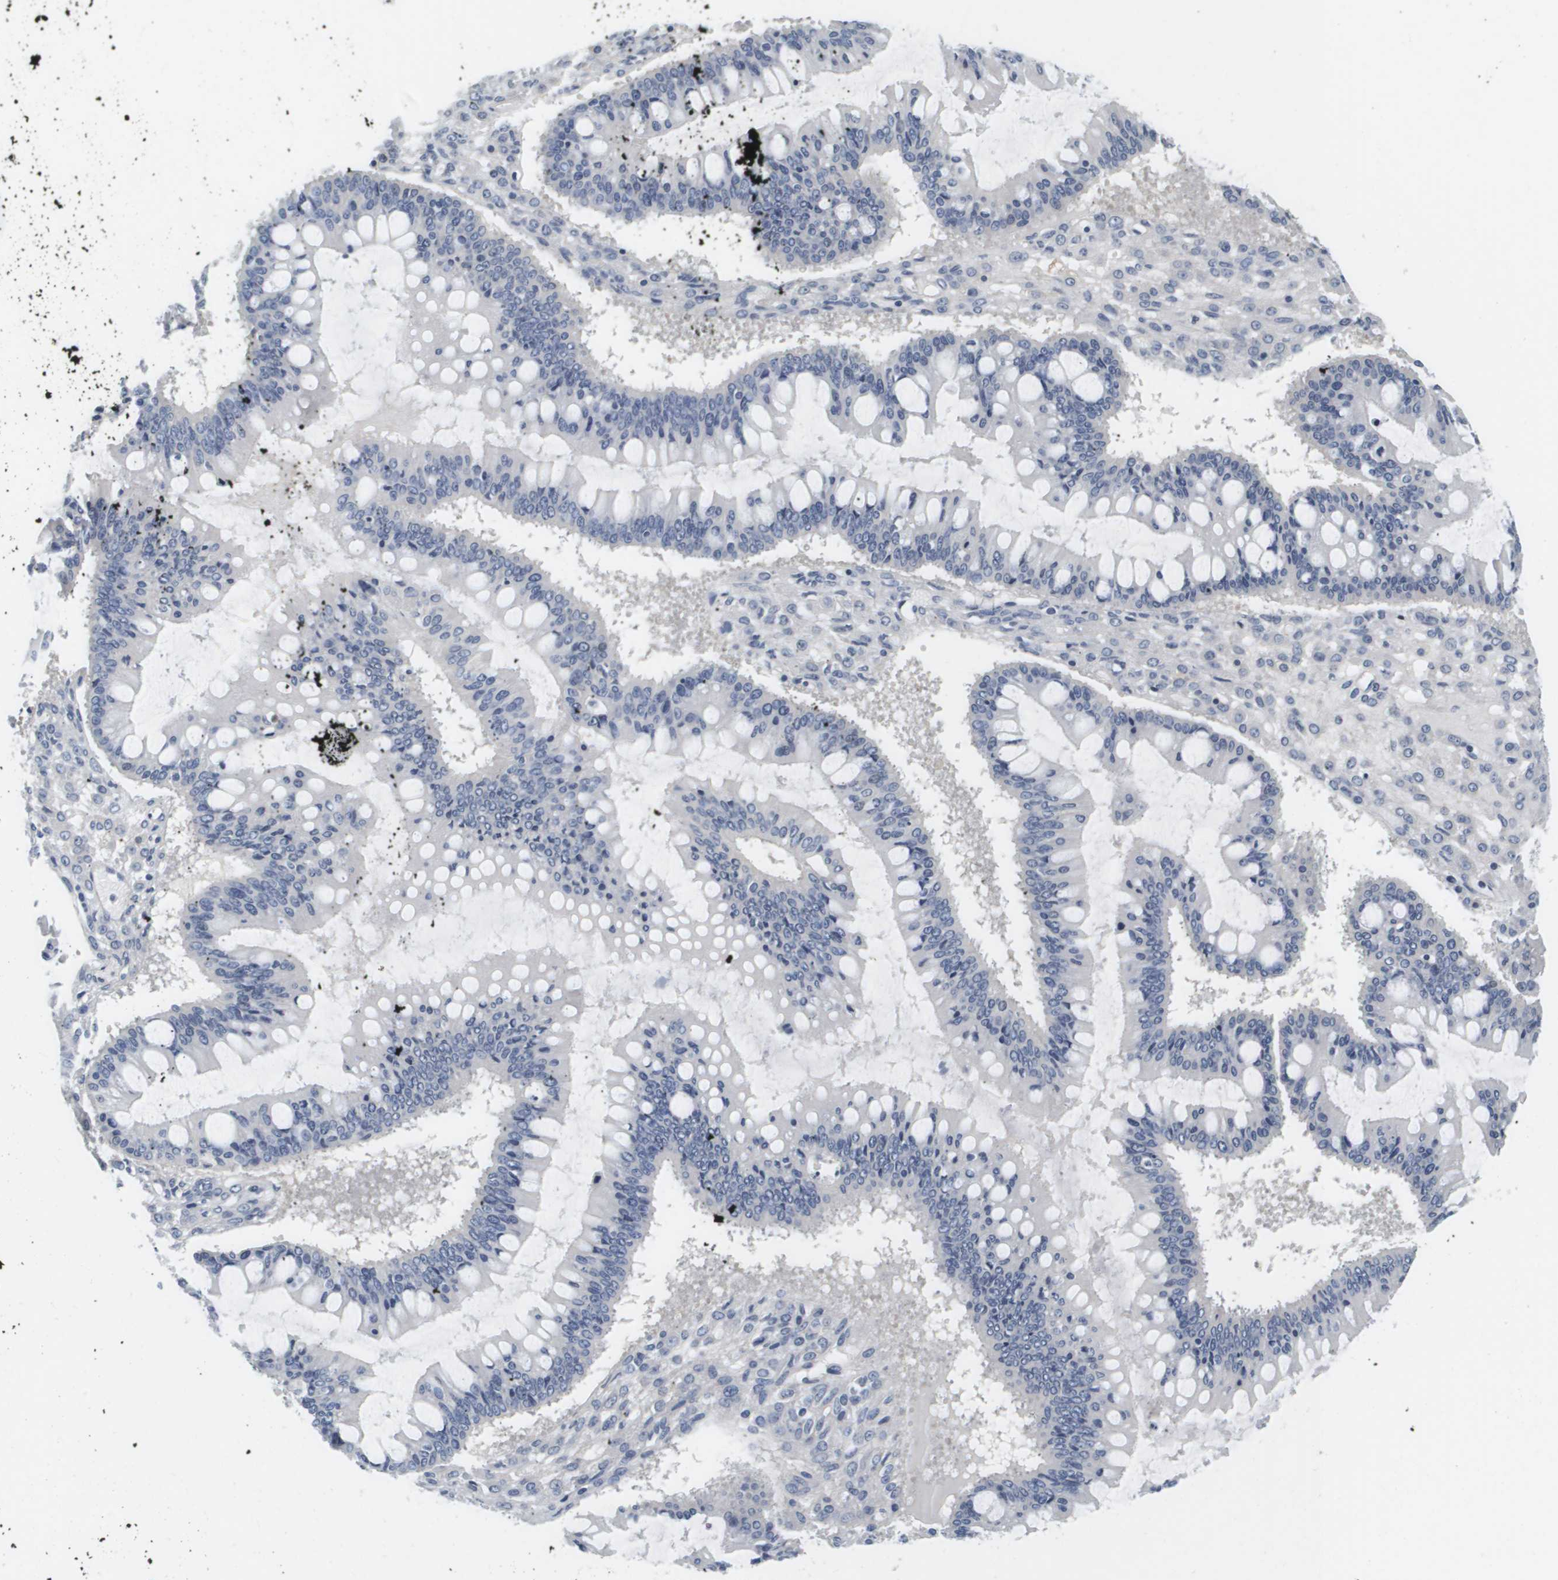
{"staining": {"intensity": "negative", "quantity": "none", "location": "none"}, "tissue": "ovarian cancer", "cell_type": "Tumor cells", "image_type": "cancer", "snomed": [{"axis": "morphology", "description": "Cystadenocarcinoma, mucinous, NOS"}, {"axis": "topography", "description": "Ovary"}], "caption": "Tumor cells show no significant protein staining in ovarian cancer (mucinous cystadenocarcinoma).", "gene": "KCNJ5", "patient": {"sex": "female", "age": 73}}